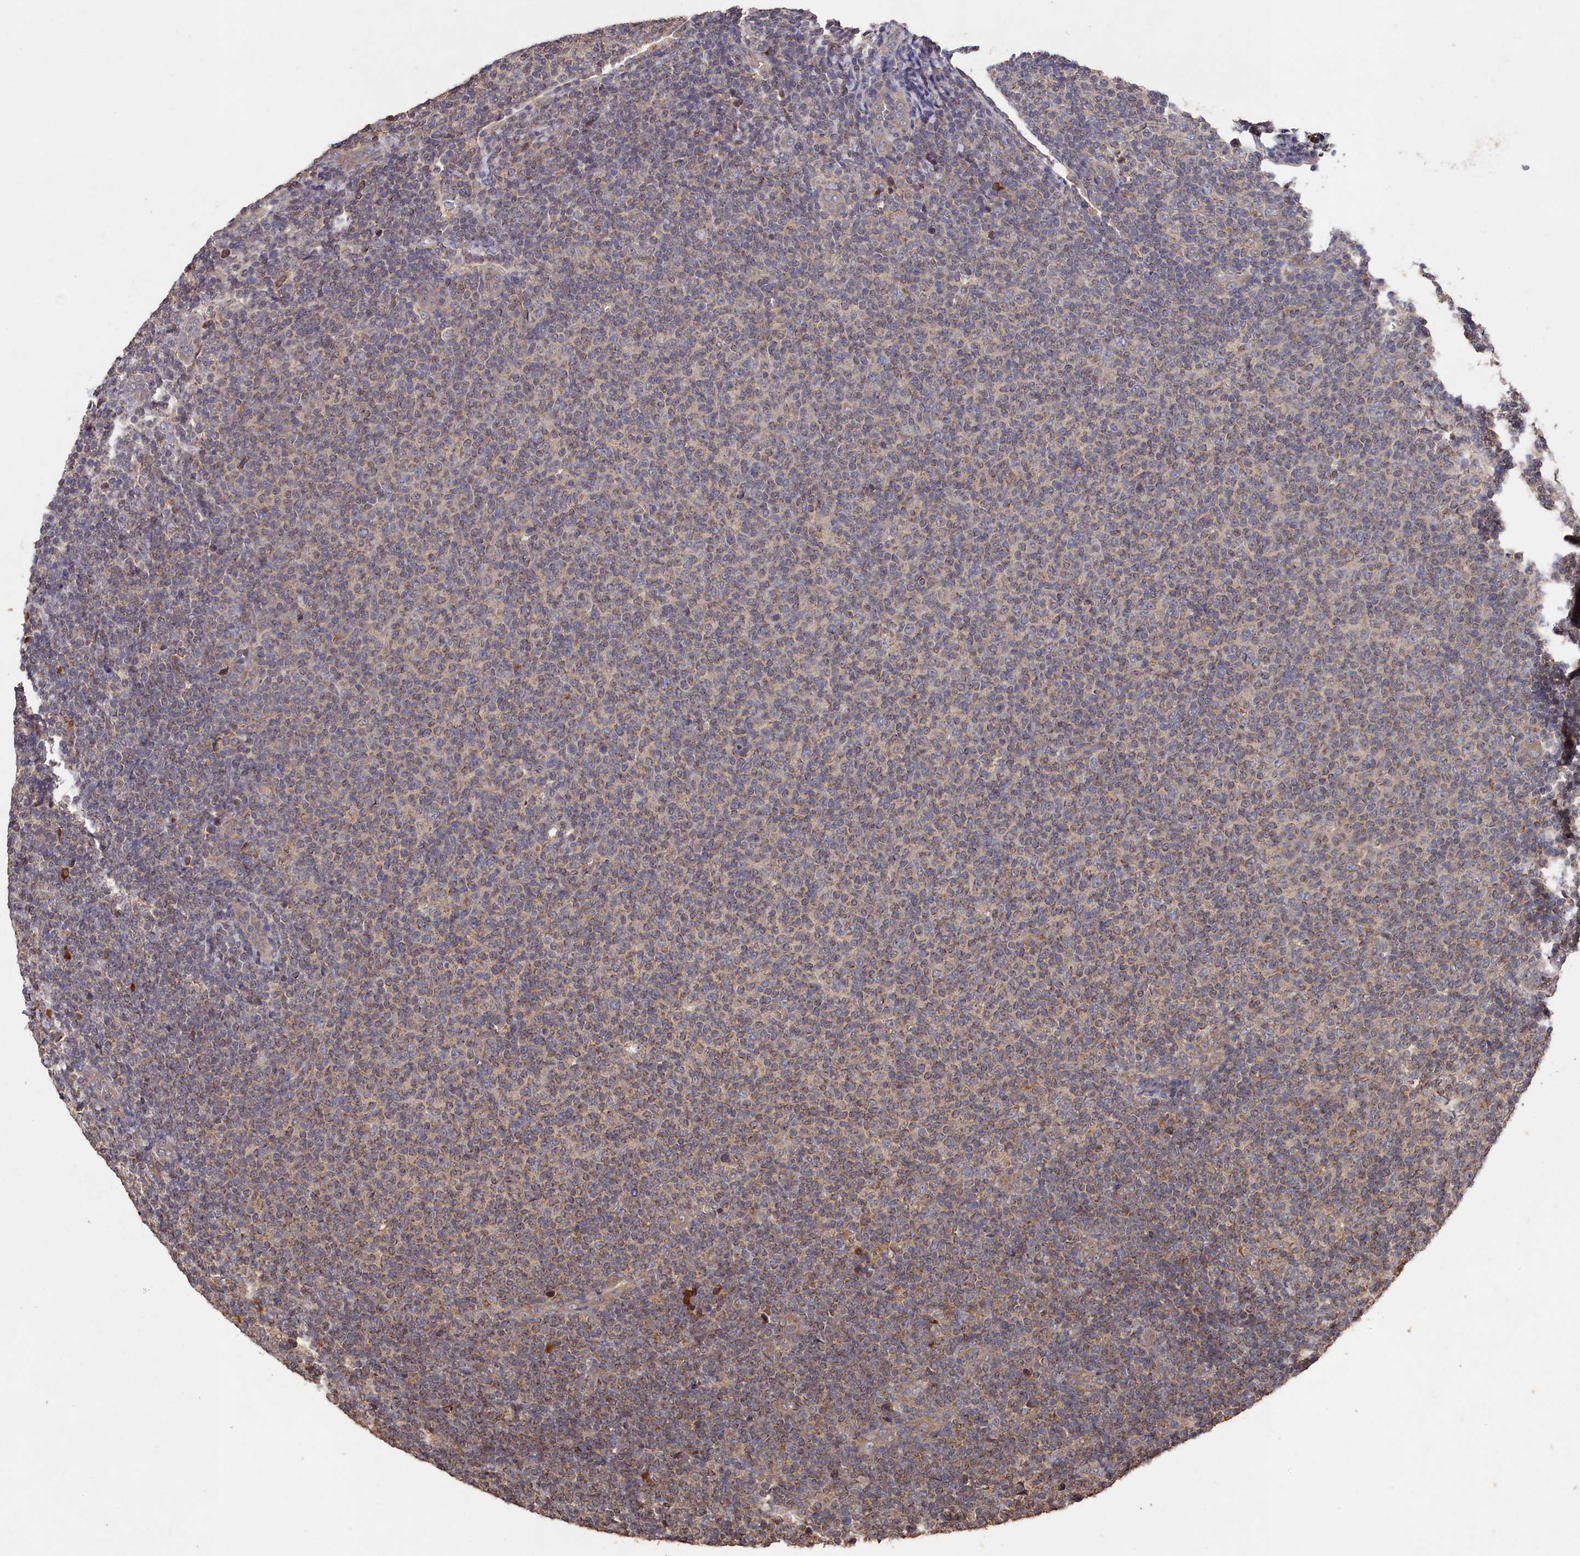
{"staining": {"intensity": "negative", "quantity": "none", "location": "none"}, "tissue": "lymphoma", "cell_type": "Tumor cells", "image_type": "cancer", "snomed": [{"axis": "morphology", "description": "Malignant lymphoma, non-Hodgkin's type, Low grade"}, {"axis": "topography", "description": "Lymph node"}], "caption": "Immunohistochemistry (IHC) micrograph of neoplastic tissue: human low-grade malignant lymphoma, non-Hodgkin's type stained with DAB exhibits no significant protein staining in tumor cells.", "gene": "DHRS11", "patient": {"sex": "male", "age": 66}}